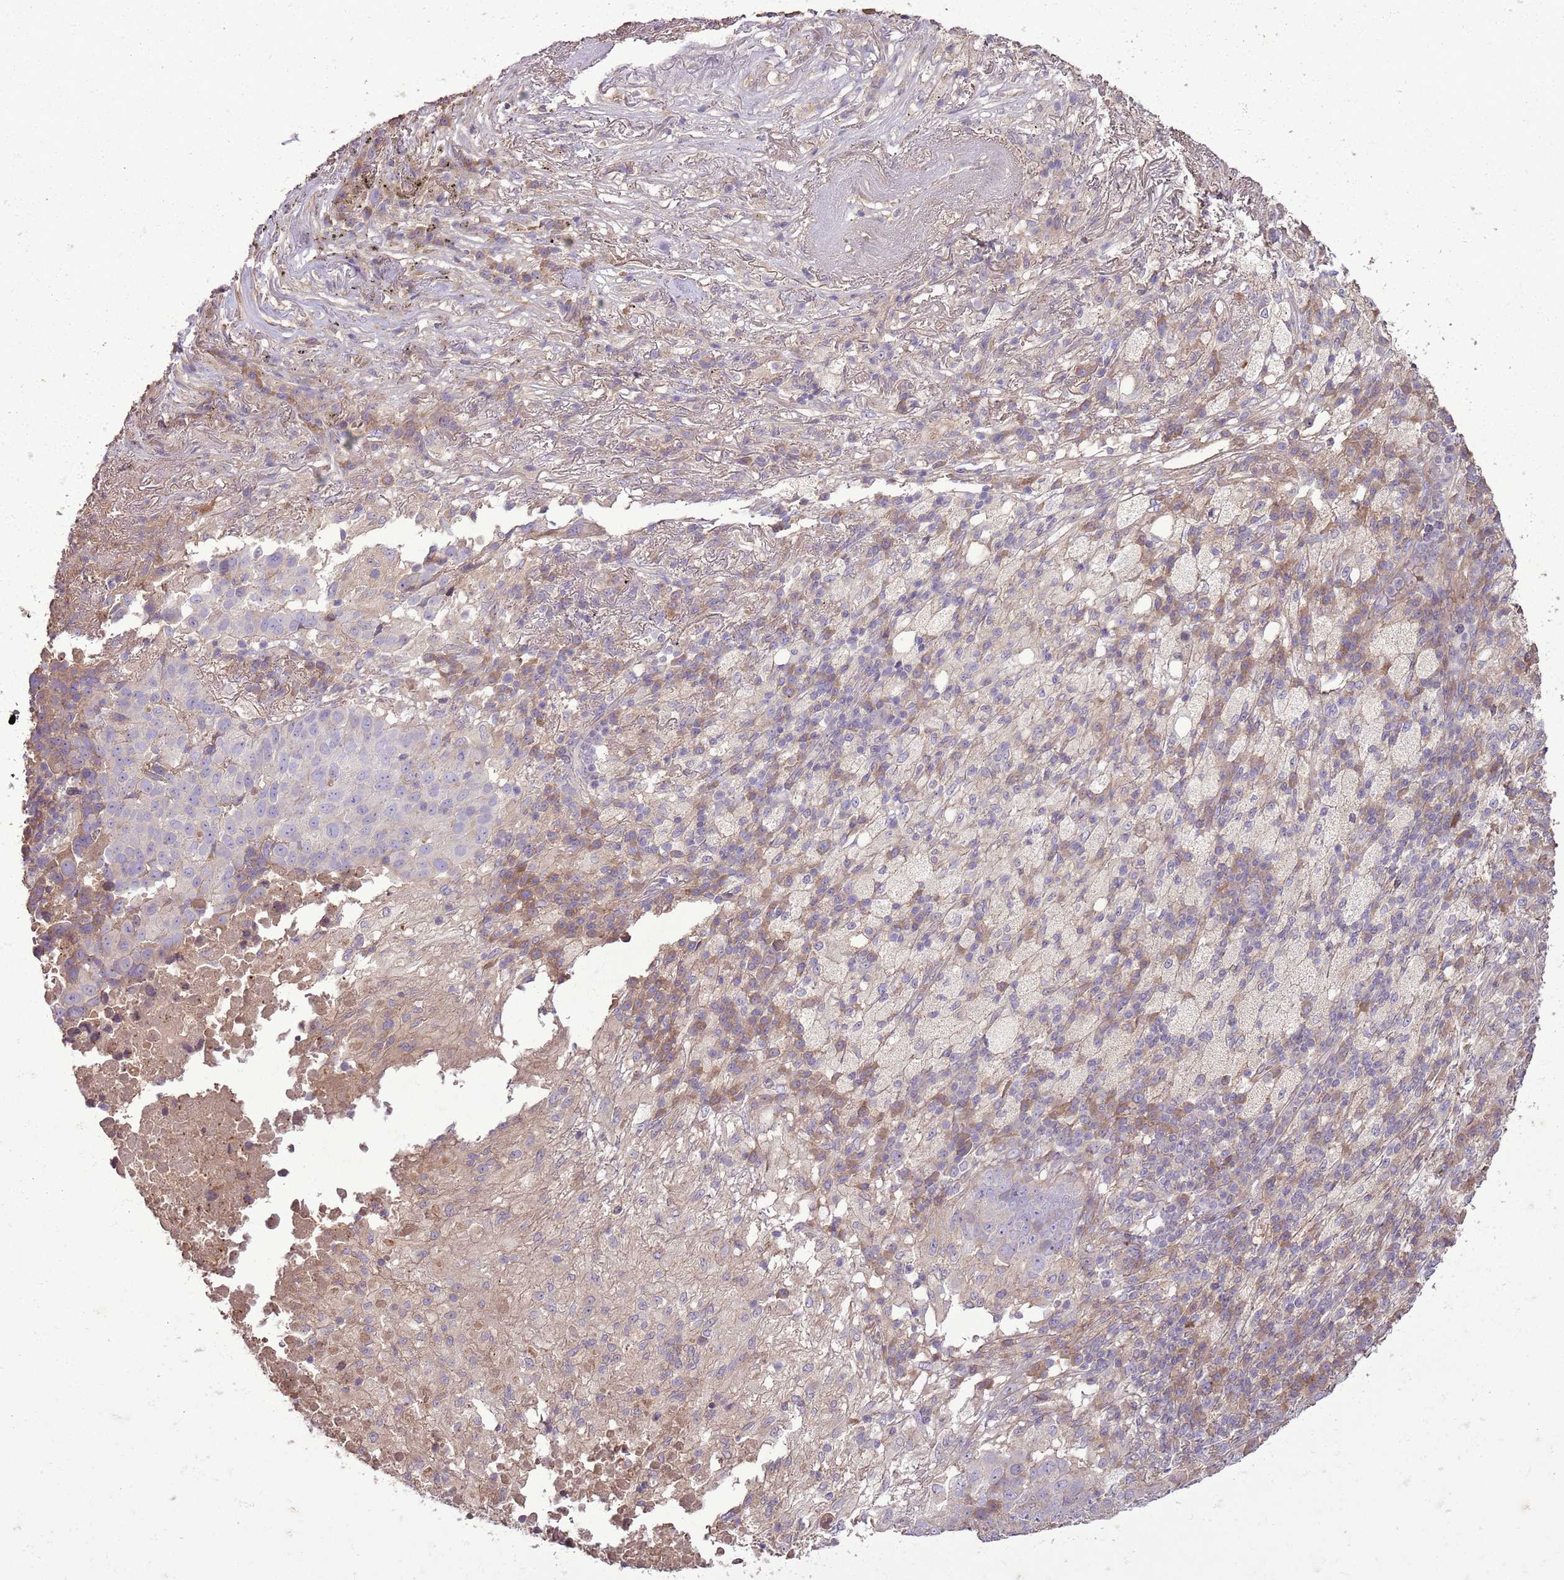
{"staining": {"intensity": "negative", "quantity": "none", "location": "none"}, "tissue": "lung cancer", "cell_type": "Tumor cells", "image_type": "cancer", "snomed": [{"axis": "morphology", "description": "Squamous cell carcinoma, NOS"}, {"axis": "topography", "description": "Lung"}], "caption": "Squamous cell carcinoma (lung) was stained to show a protein in brown. There is no significant expression in tumor cells.", "gene": "ANKRD24", "patient": {"sex": "male", "age": 73}}